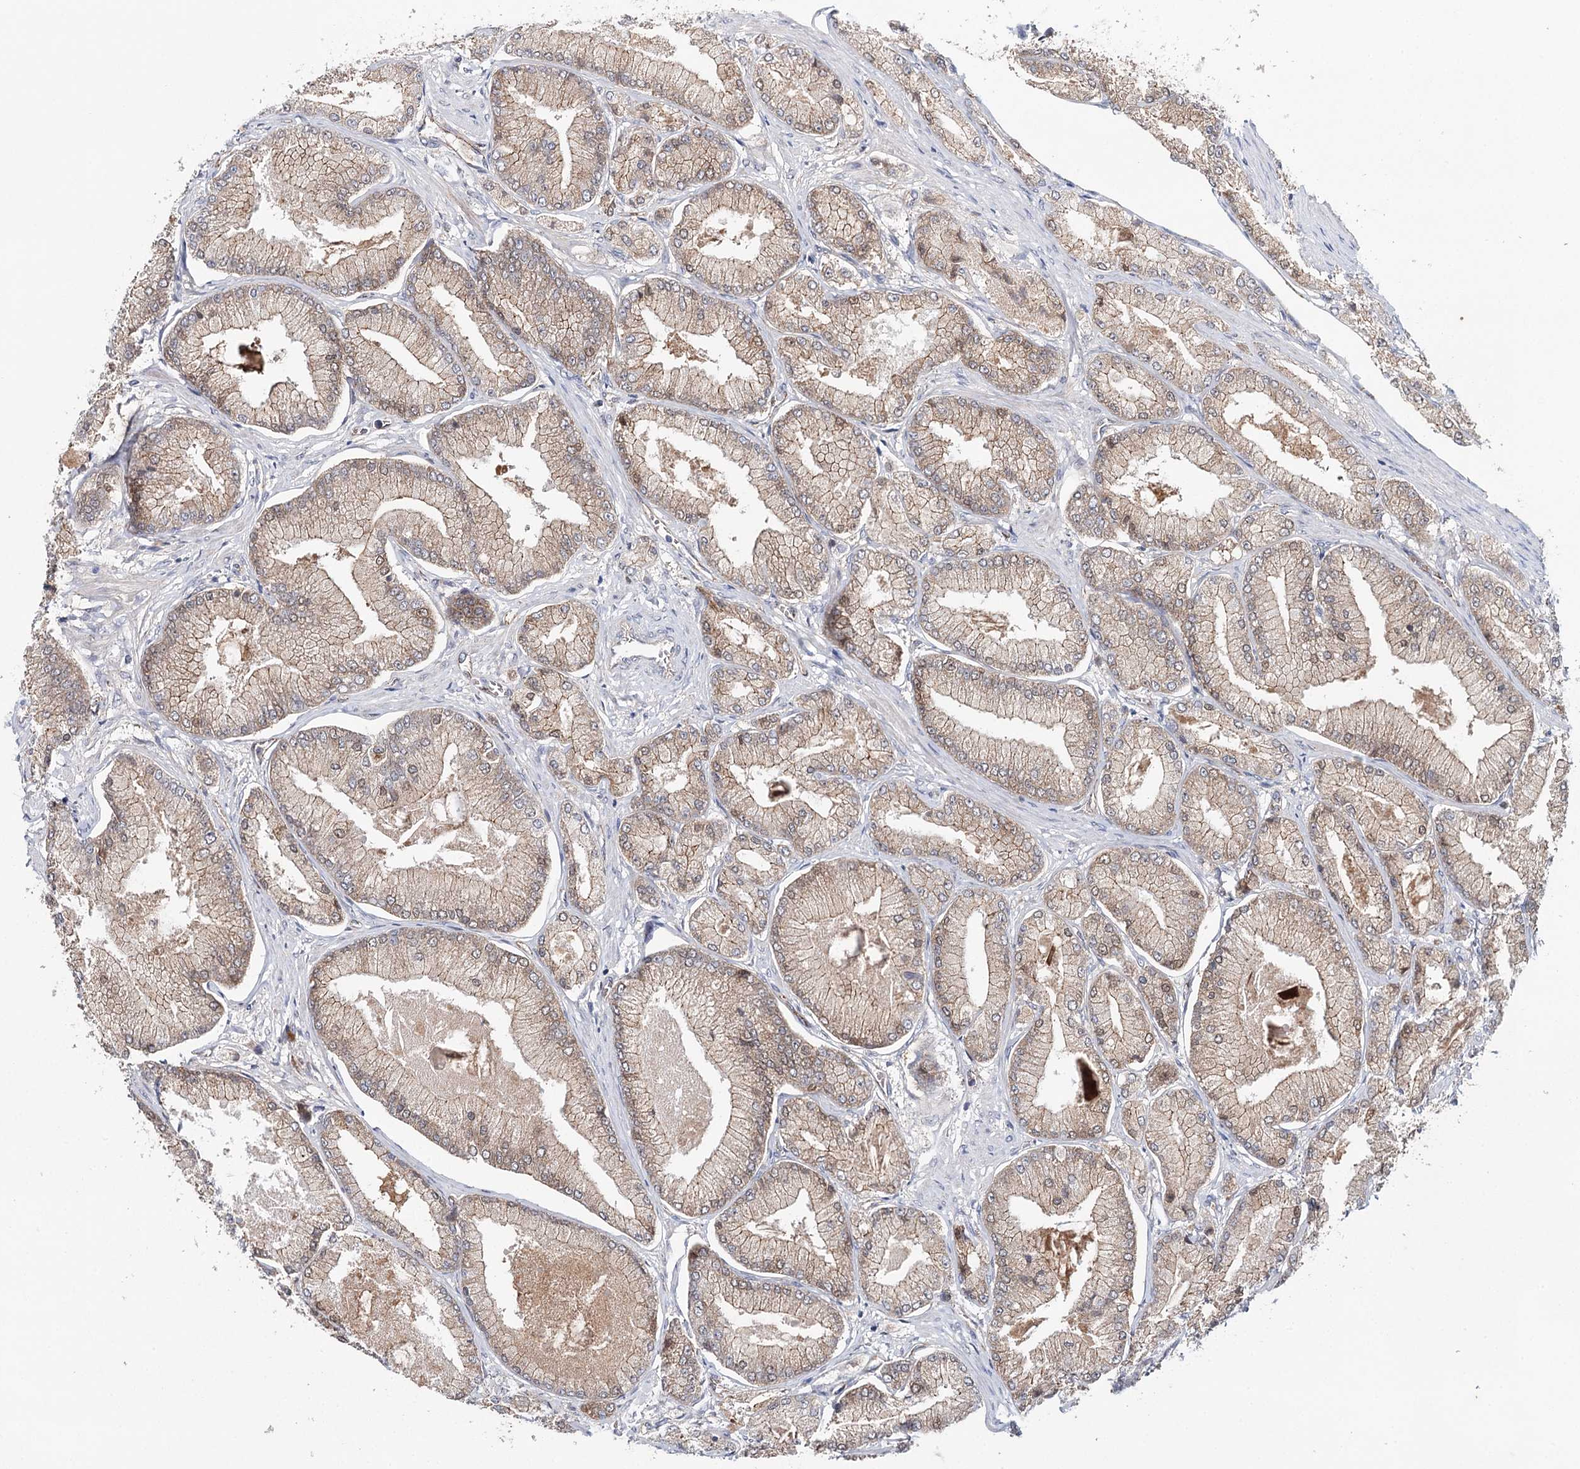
{"staining": {"intensity": "weak", "quantity": ">75%", "location": "cytoplasmic/membranous"}, "tissue": "prostate cancer", "cell_type": "Tumor cells", "image_type": "cancer", "snomed": [{"axis": "morphology", "description": "Adenocarcinoma, Low grade"}, {"axis": "topography", "description": "Prostate"}], "caption": "Prostate low-grade adenocarcinoma stained with immunohistochemistry (IHC) reveals weak cytoplasmic/membranous staining in approximately >75% of tumor cells.", "gene": "PKP4", "patient": {"sex": "male", "age": 74}}